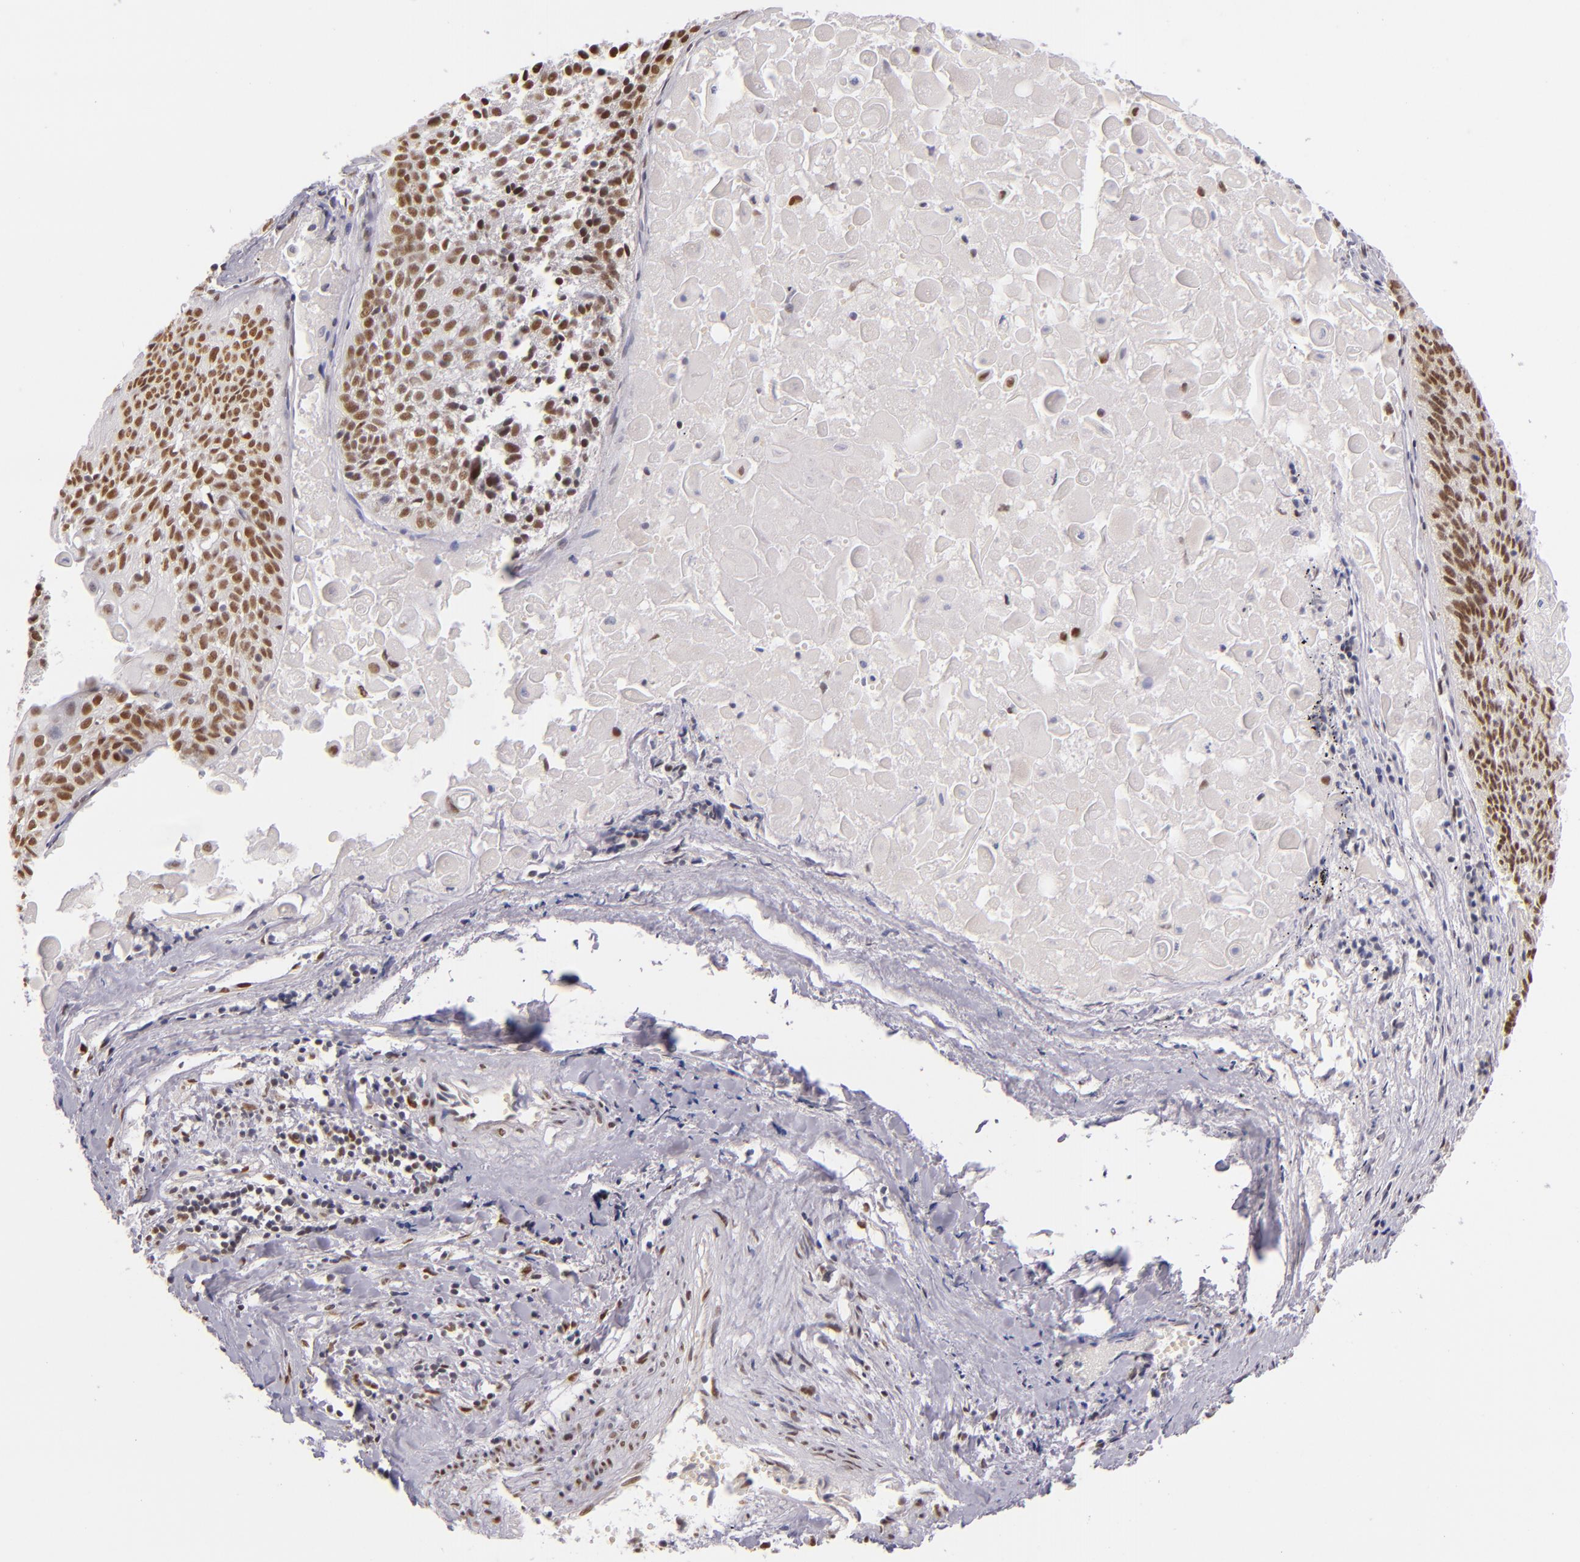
{"staining": {"intensity": "moderate", "quantity": ">75%", "location": "nuclear"}, "tissue": "lung cancer", "cell_type": "Tumor cells", "image_type": "cancer", "snomed": [{"axis": "morphology", "description": "Adenocarcinoma, NOS"}, {"axis": "topography", "description": "Lung"}], "caption": "Lung cancer tissue demonstrates moderate nuclear expression in about >75% of tumor cells, visualized by immunohistochemistry. Ihc stains the protein of interest in brown and the nuclei are stained blue.", "gene": "NCOR2", "patient": {"sex": "male", "age": 60}}